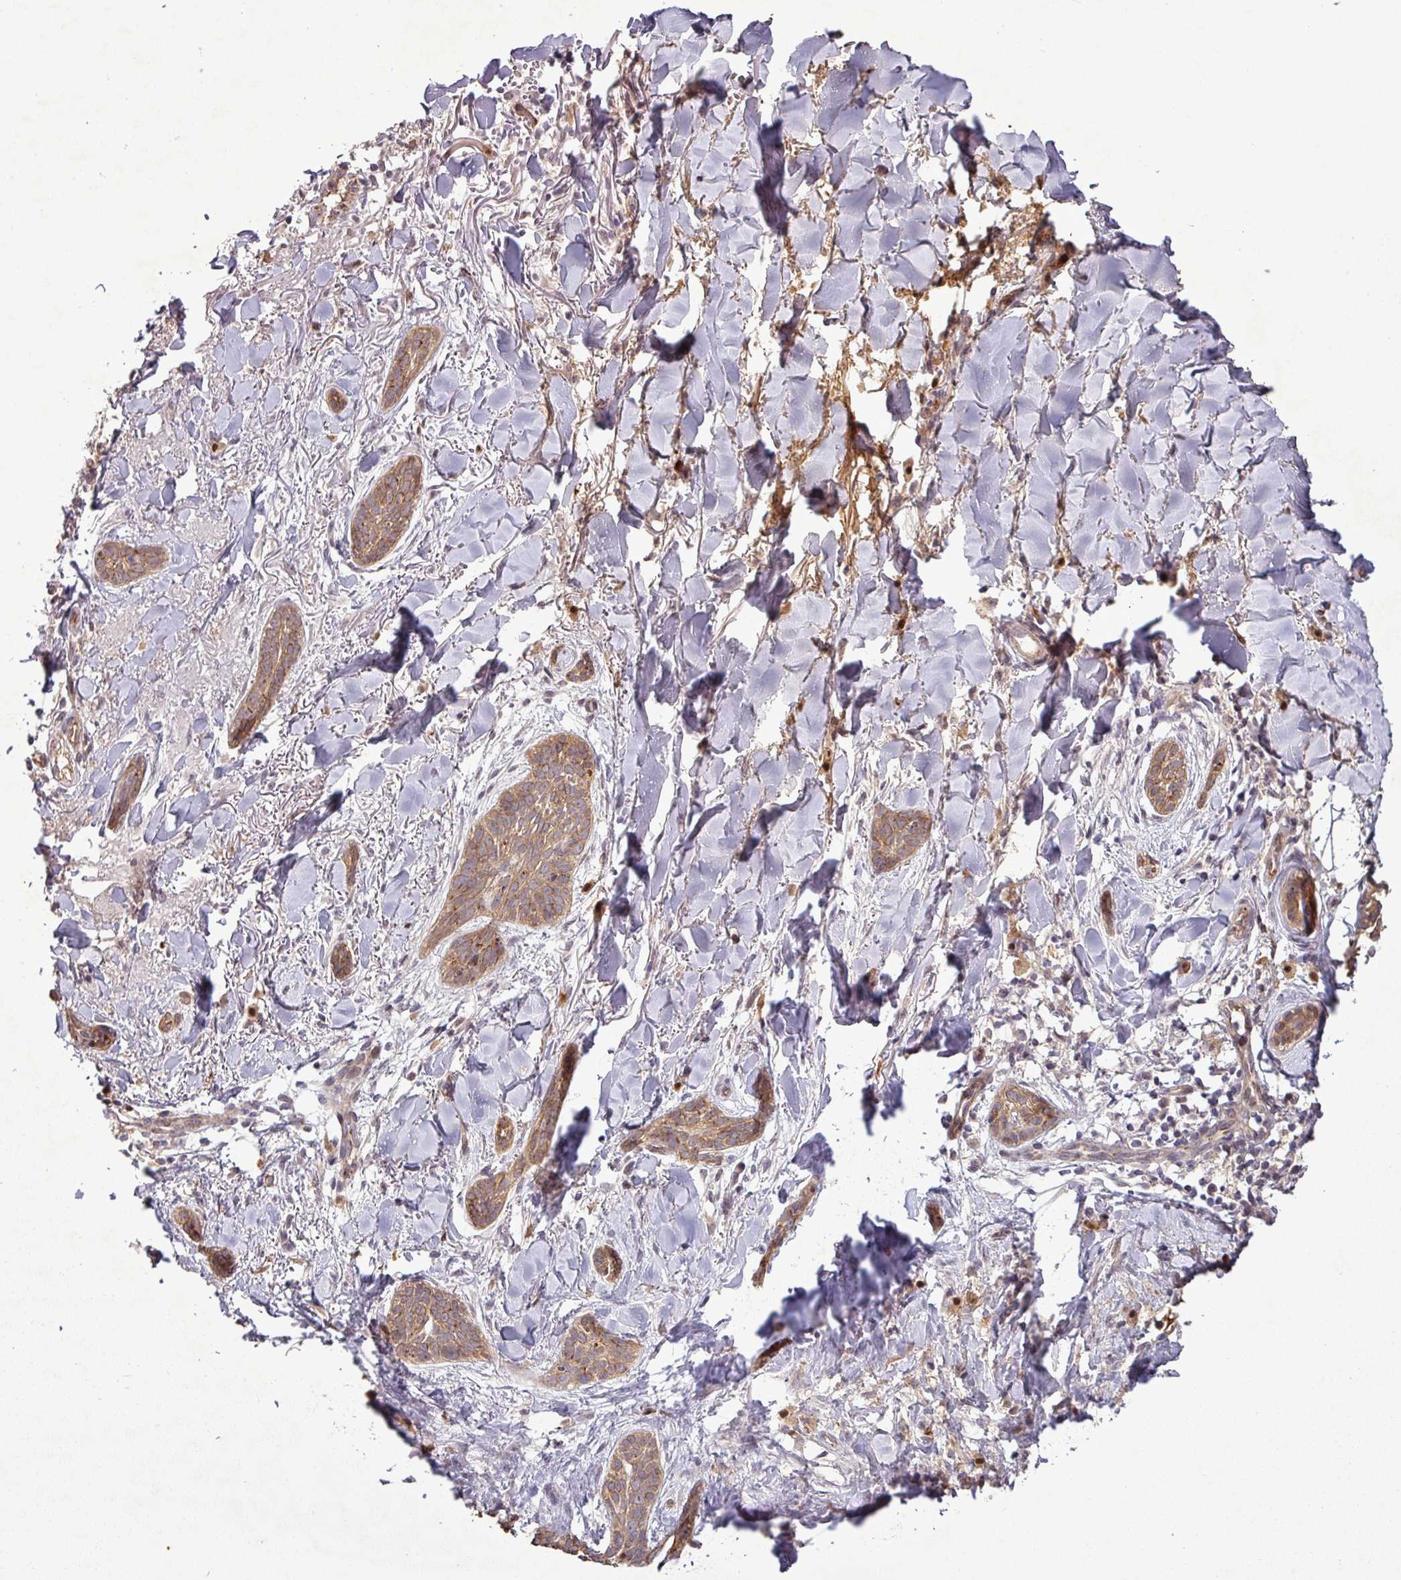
{"staining": {"intensity": "moderate", "quantity": ">75%", "location": "cytoplasmic/membranous"}, "tissue": "skin cancer", "cell_type": "Tumor cells", "image_type": "cancer", "snomed": [{"axis": "morphology", "description": "Basal cell carcinoma"}, {"axis": "topography", "description": "Skin"}], "caption": "A brown stain highlights moderate cytoplasmic/membranous expression of a protein in human basal cell carcinoma (skin) tumor cells. (DAB IHC with brightfield microscopy, high magnification).", "gene": "PCDH1", "patient": {"sex": "male", "age": 52}}